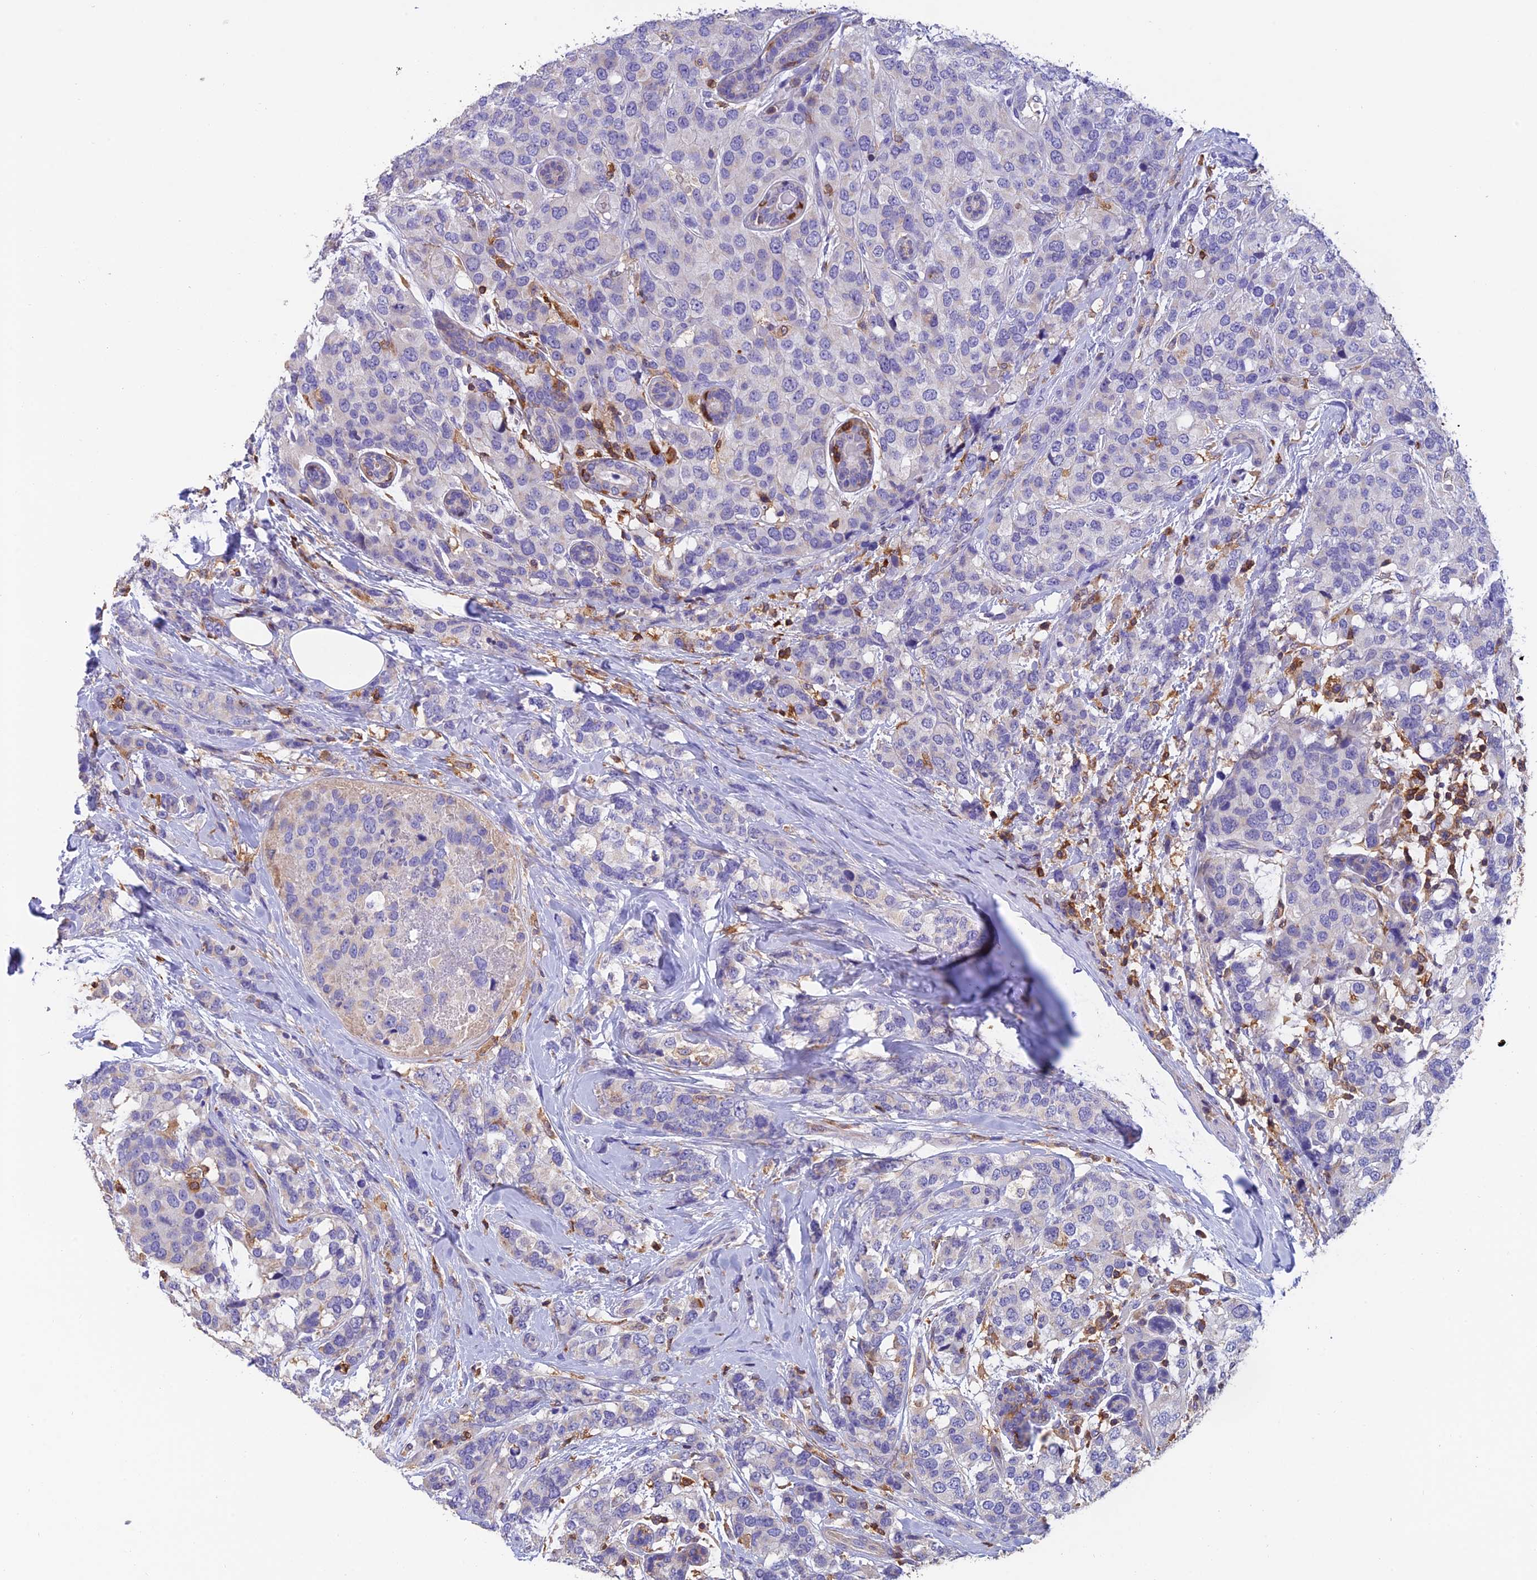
{"staining": {"intensity": "negative", "quantity": "none", "location": "none"}, "tissue": "breast cancer", "cell_type": "Tumor cells", "image_type": "cancer", "snomed": [{"axis": "morphology", "description": "Lobular carcinoma"}, {"axis": "topography", "description": "Breast"}], "caption": "High power microscopy micrograph of an immunohistochemistry (IHC) image of breast cancer (lobular carcinoma), revealing no significant expression in tumor cells.", "gene": "LPXN", "patient": {"sex": "female", "age": 59}}